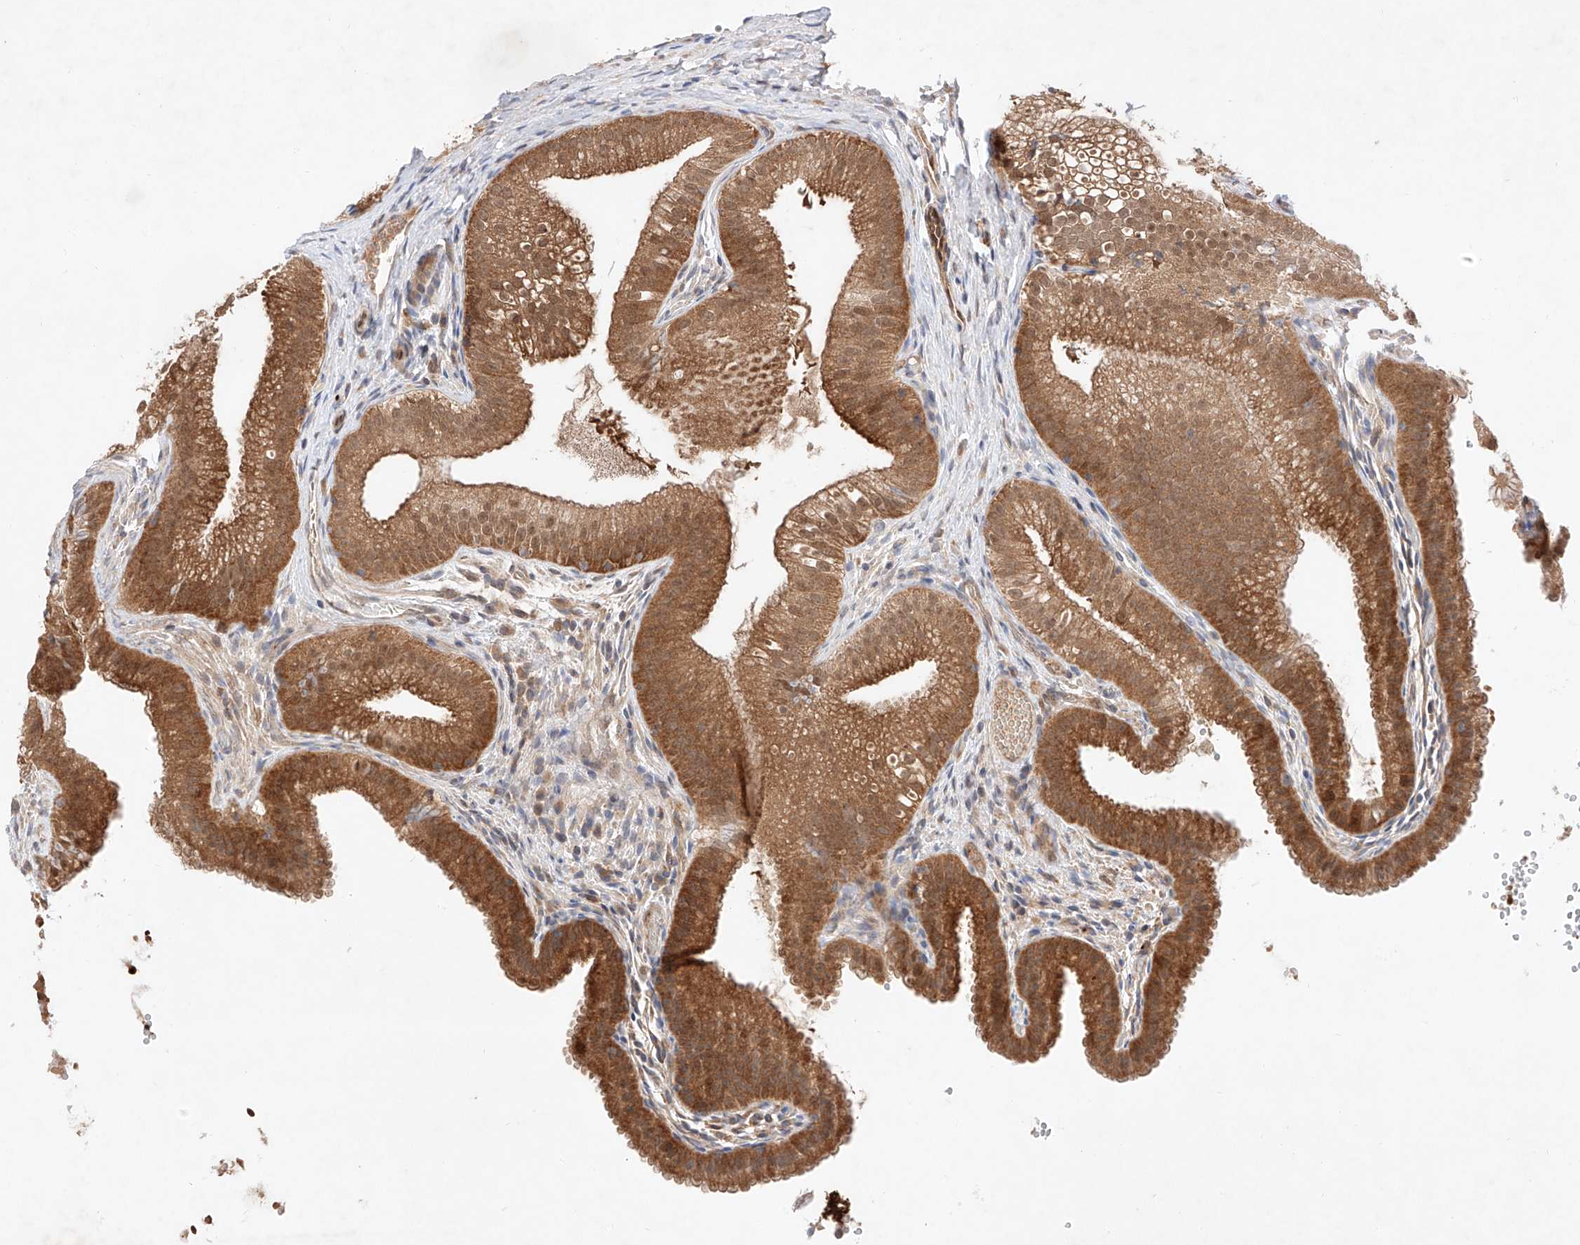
{"staining": {"intensity": "strong", "quantity": ">75%", "location": "cytoplasmic/membranous"}, "tissue": "gallbladder", "cell_type": "Glandular cells", "image_type": "normal", "snomed": [{"axis": "morphology", "description": "Normal tissue, NOS"}, {"axis": "topography", "description": "Gallbladder"}], "caption": "The immunohistochemical stain highlights strong cytoplasmic/membranous positivity in glandular cells of benign gallbladder. (Stains: DAB (3,3'-diaminobenzidine) in brown, nuclei in blue, Microscopy: brightfield microscopy at high magnification).", "gene": "ZNF124", "patient": {"sex": "female", "age": 30}}